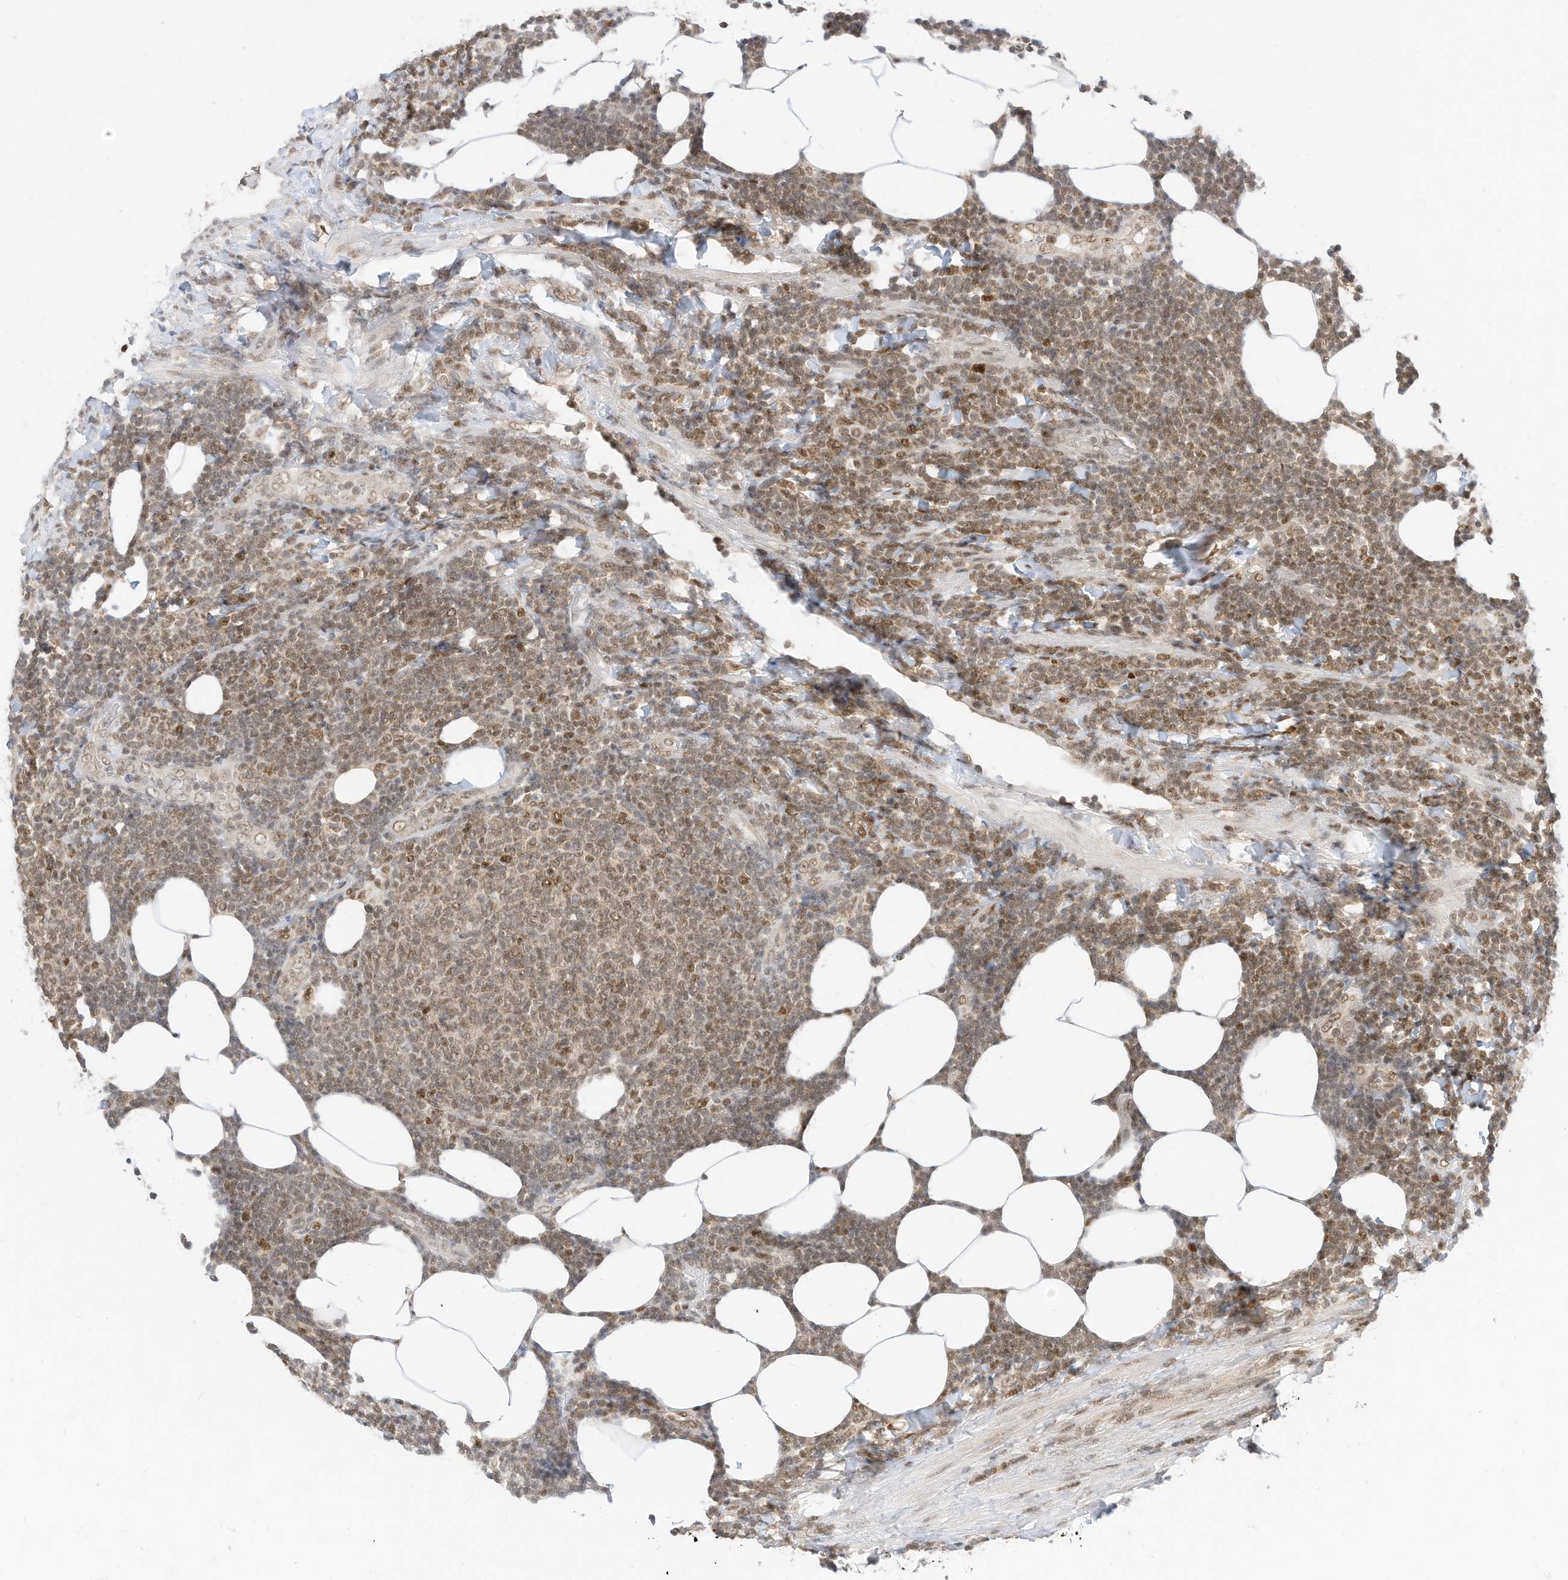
{"staining": {"intensity": "moderate", "quantity": "25%-75%", "location": "nuclear"}, "tissue": "lymphoma", "cell_type": "Tumor cells", "image_type": "cancer", "snomed": [{"axis": "morphology", "description": "Malignant lymphoma, non-Hodgkin's type, Low grade"}, {"axis": "topography", "description": "Lymph node"}], "caption": "Immunohistochemistry (DAB) staining of malignant lymphoma, non-Hodgkin's type (low-grade) demonstrates moderate nuclear protein expression in about 25%-75% of tumor cells.", "gene": "OGT", "patient": {"sex": "male", "age": 66}}